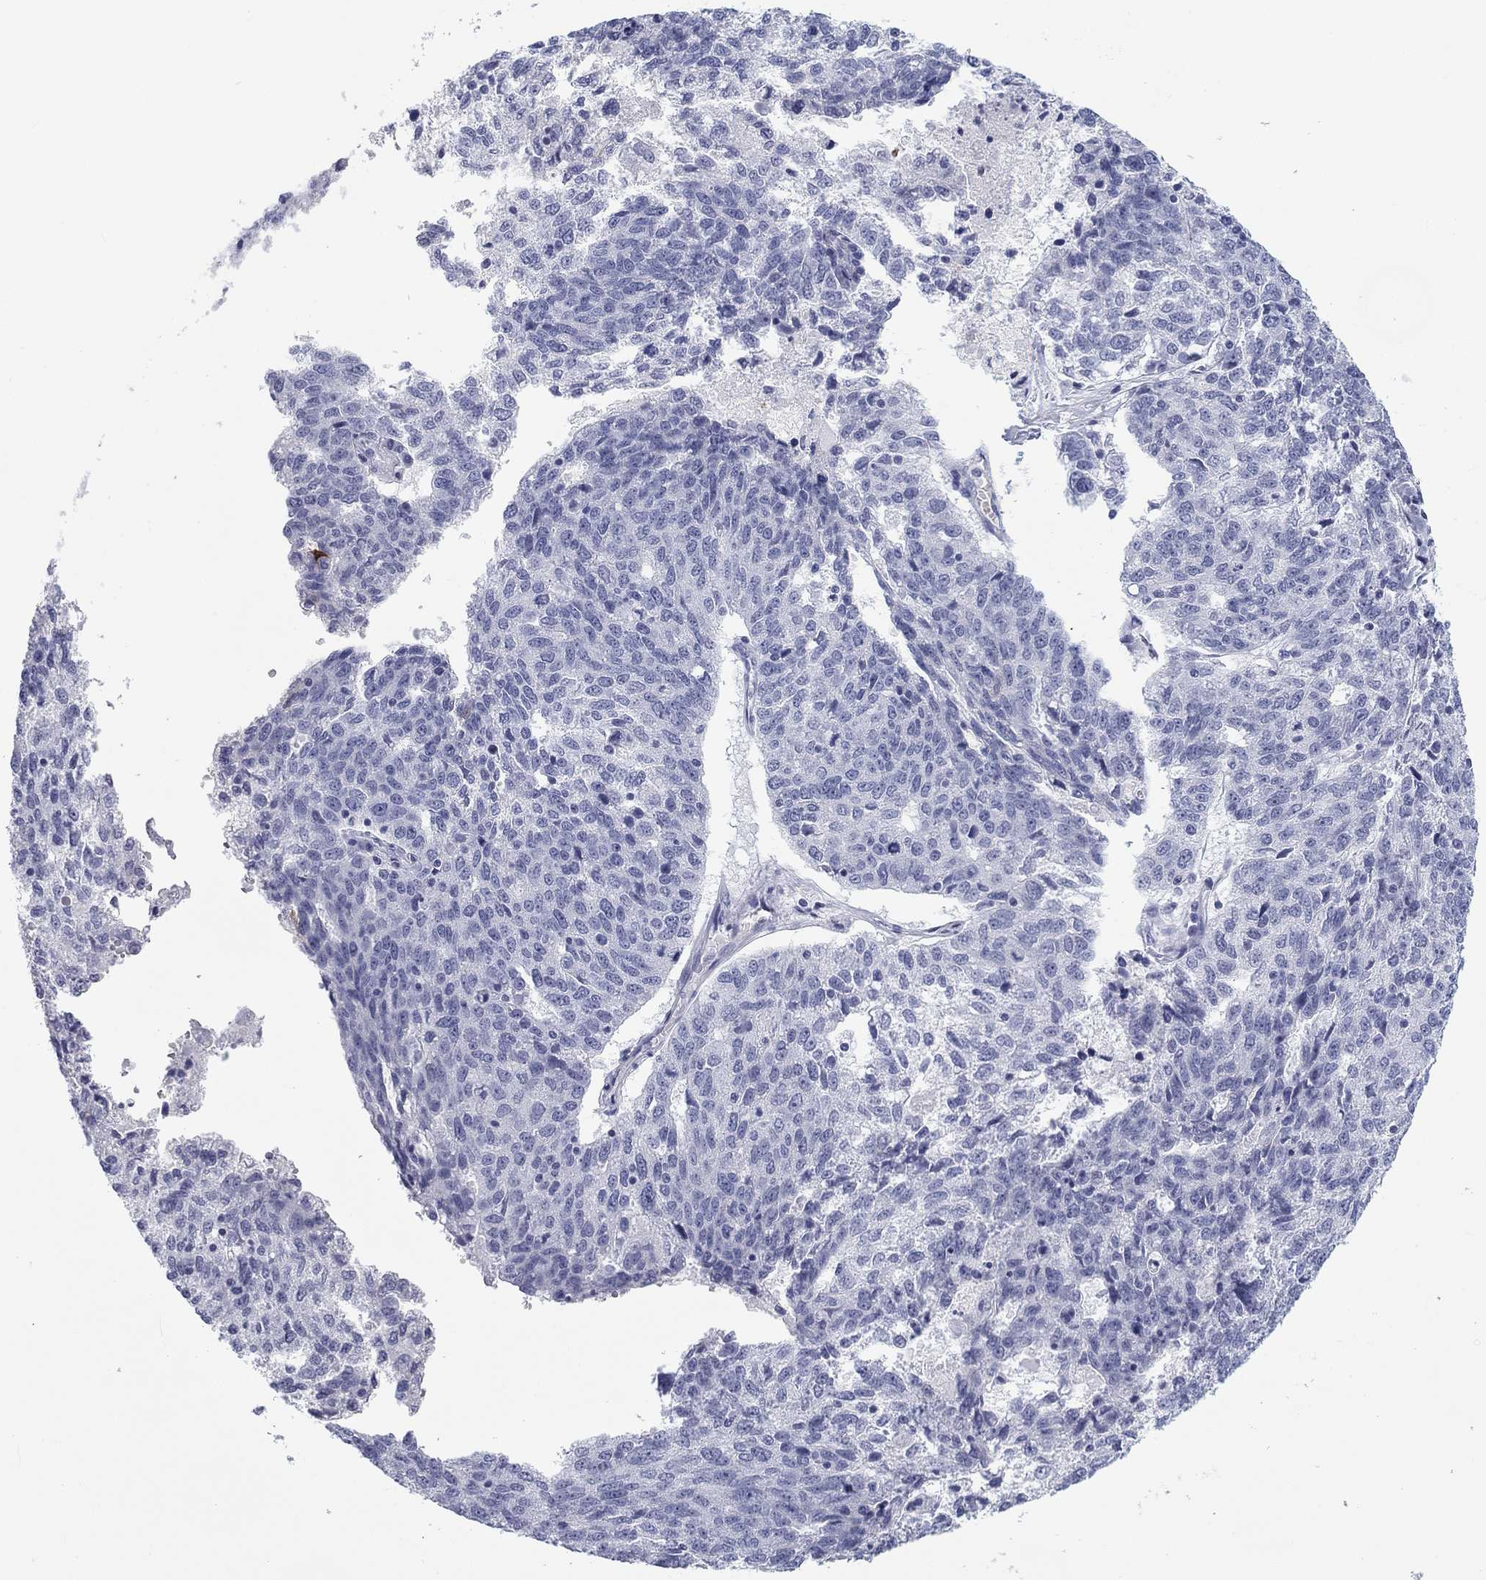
{"staining": {"intensity": "negative", "quantity": "none", "location": "none"}, "tissue": "ovarian cancer", "cell_type": "Tumor cells", "image_type": "cancer", "snomed": [{"axis": "morphology", "description": "Cystadenocarcinoma, serous, NOS"}, {"axis": "topography", "description": "Ovary"}], "caption": "Photomicrograph shows no protein expression in tumor cells of serous cystadenocarcinoma (ovarian) tissue.", "gene": "CALB1", "patient": {"sex": "female", "age": 71}}